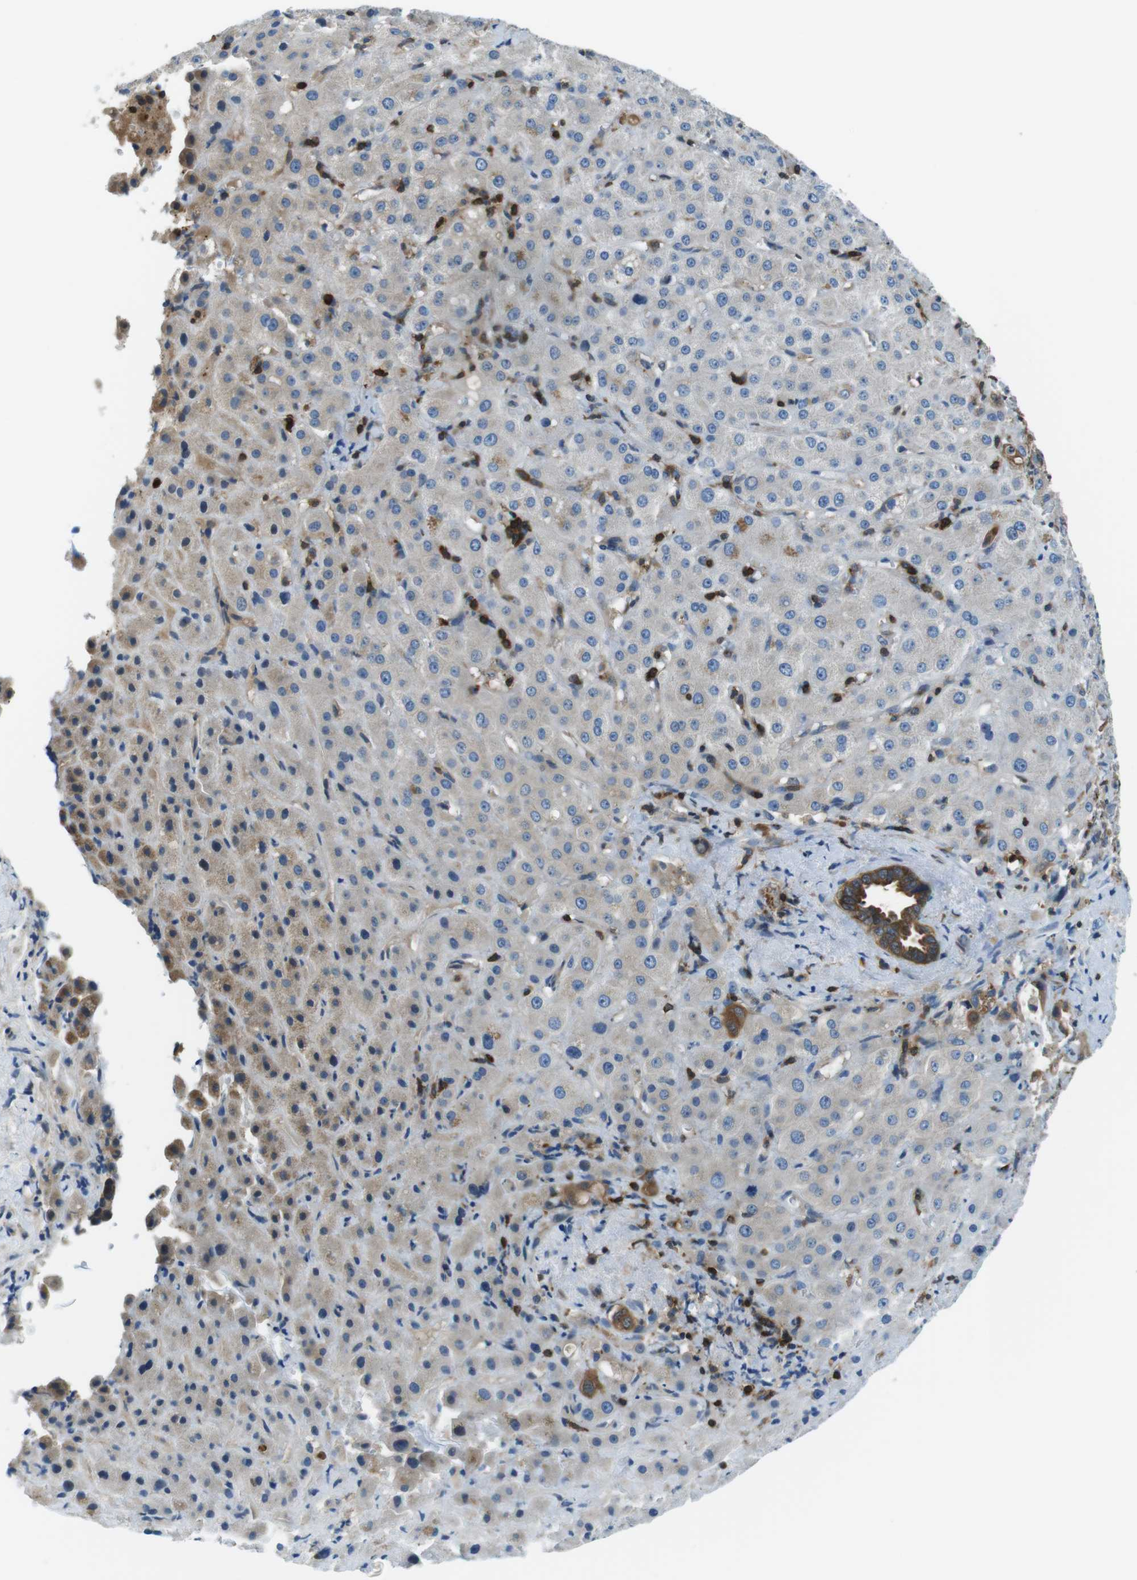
{"staining": {"intensity": "weak", "quantity": "25%-75%", "location": "cytoplasmic/membranous"}, "tissue": "liver cancer", "cell_type": "Tumor cells", "image_type": "cancer", "snomed": [{"axis": "morphology", "description": "Cholangiocarcinoma"}, {"axis": "topography", "description": "Liver"}], "caption": "Immunohistochemistry (IHC) photomicrograph of human liver cancer (cholangiocarcinoma) stained for a protein (brown), which reveals low levels of weak cytoplasmic/membranous staining in about 25%-75% of tumor cells.", "gene": "TES", "patient": {"sex": "female", "age": 65}}